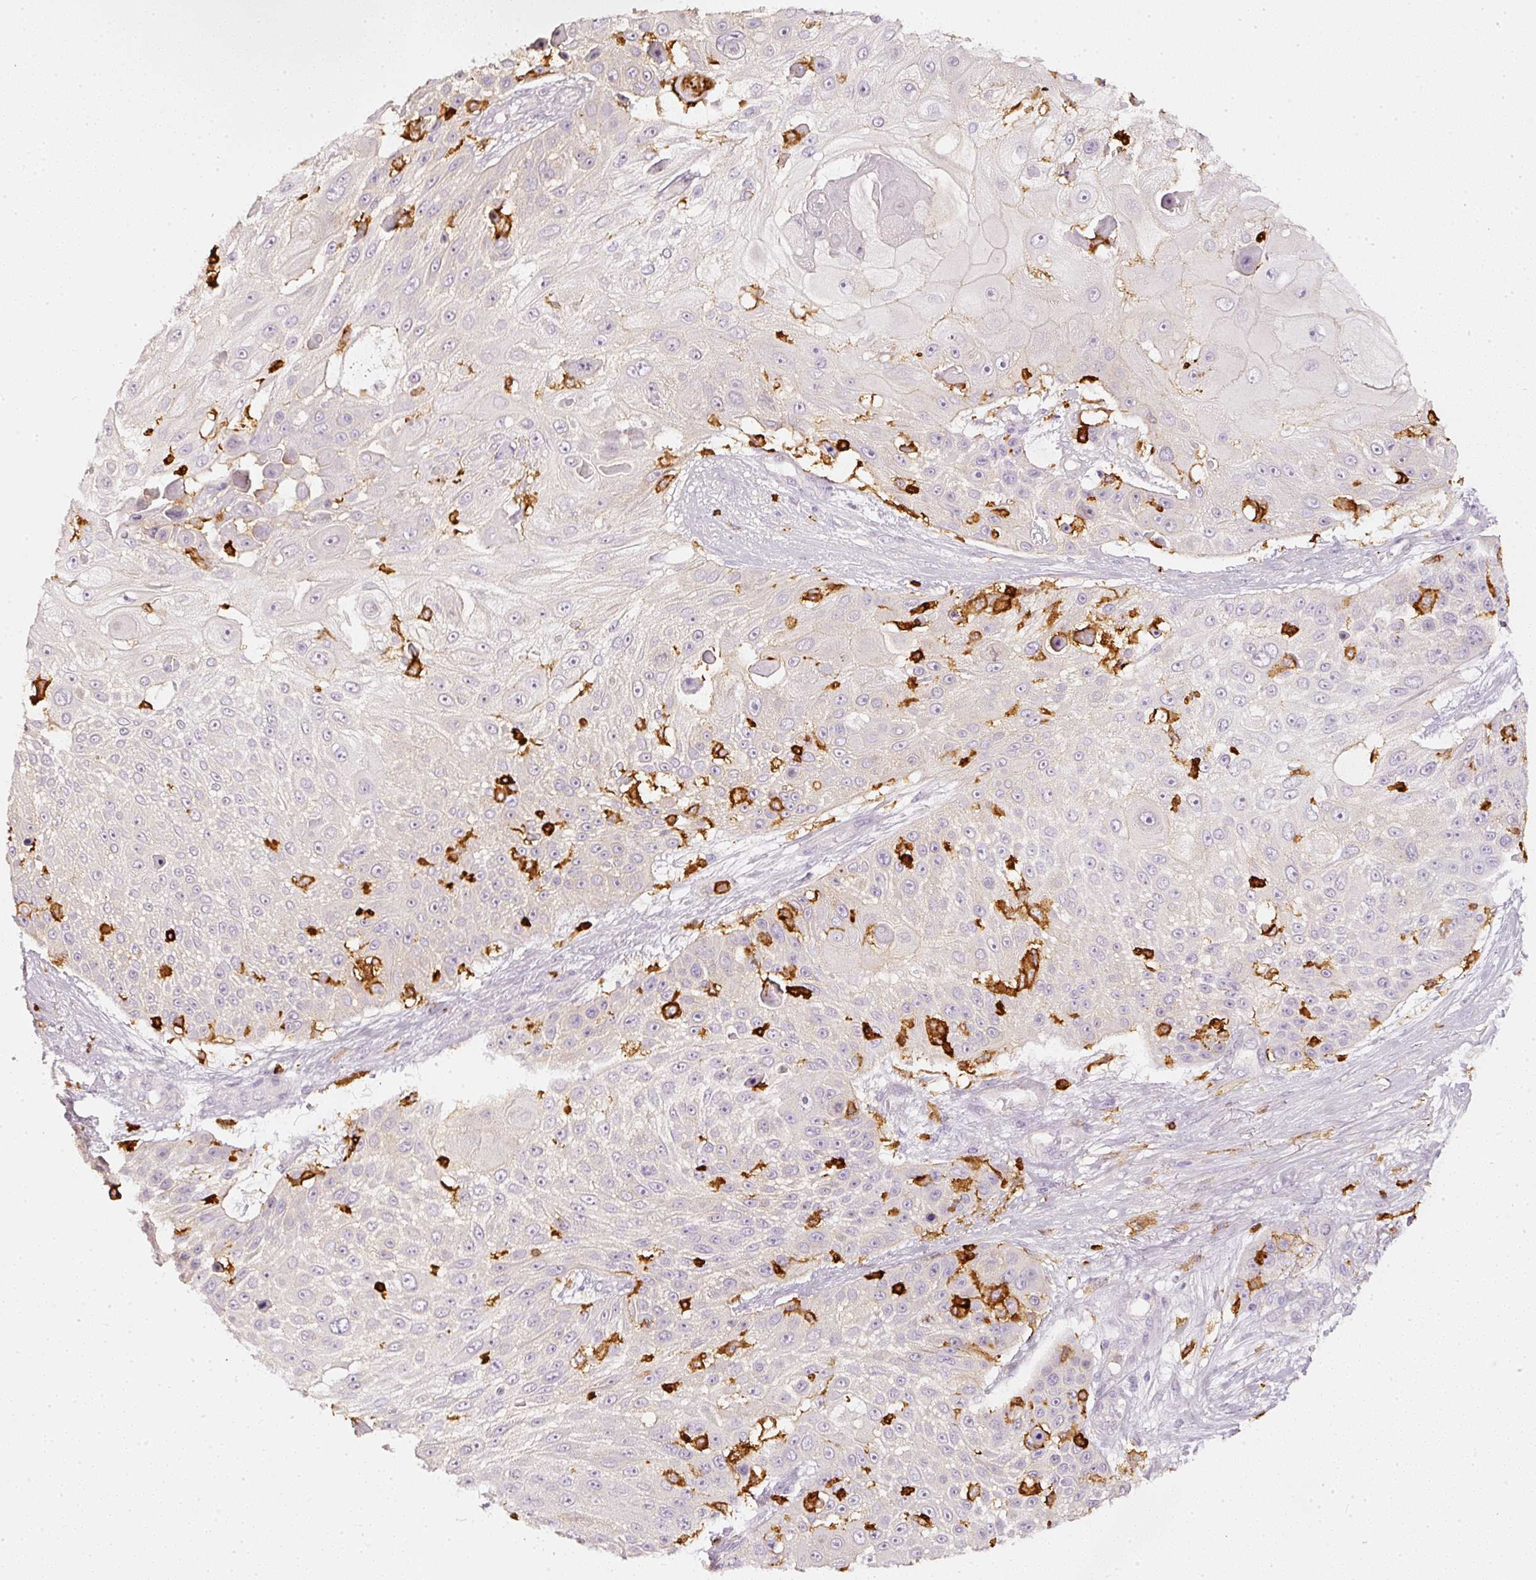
{"staining": {"intensity": "negative", "quantity": "none", "location": "none"}, "tissue": "skin cancer", "cell_type": "Tumor cells", "image_type": "cancer", "snomed": [{"axis": "morphology", "description": "Squamous cell carcinoma, NOS"}, {"axis": "topography", "description": "Skin"}], "caption": "Immunohistochemistry (IHC) image of neoplastic tissue: human skin cancer (squamous cell carcinoma) stained with DAB (3,3'-diaminobenzidine) shows no significant protein staining in tumor cells.", "gene": "EVL", "patient": {"sex": "female", "age": 86}}